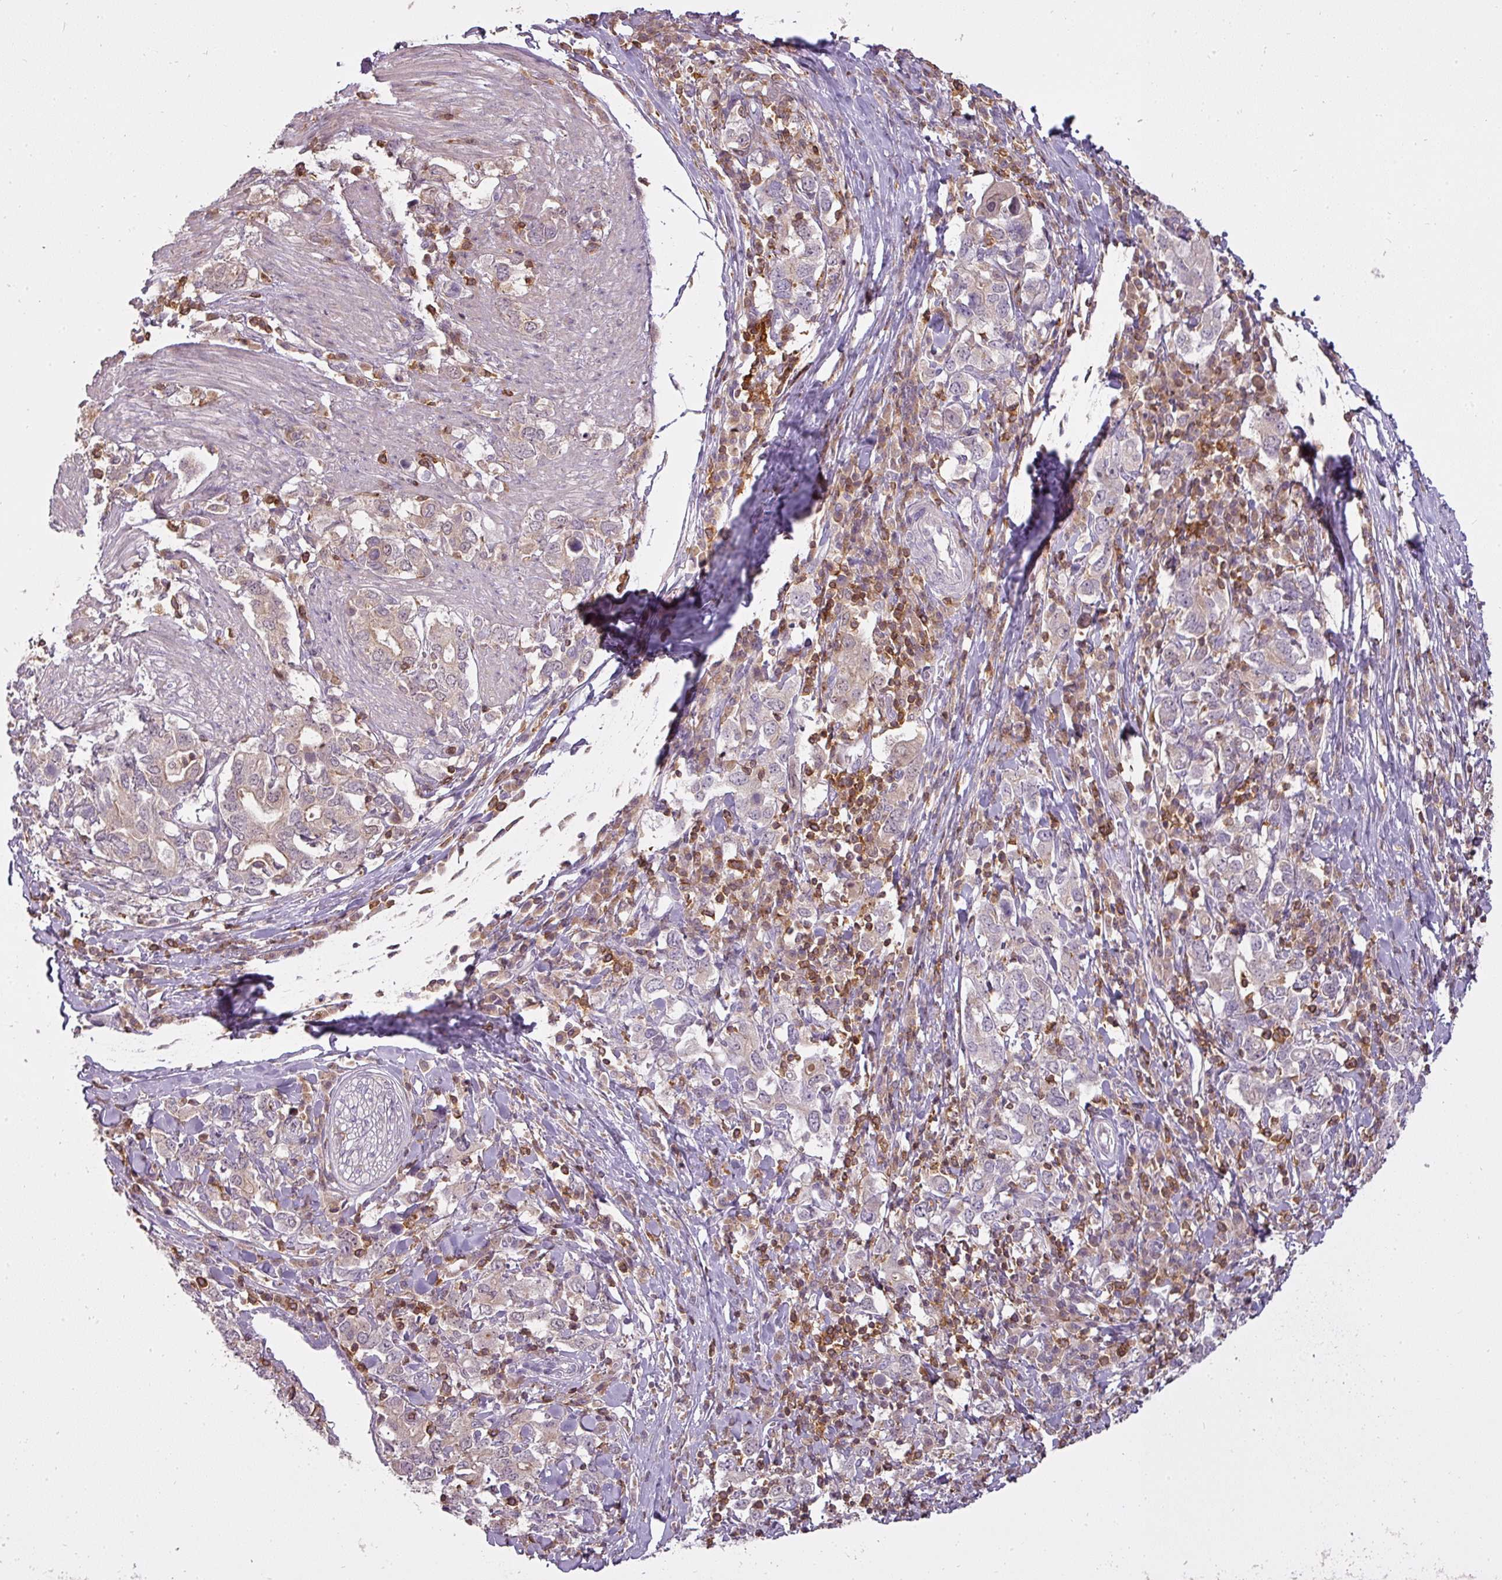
{"staining": {"intensity": "negative", "quantity": "none", "location": "none"}, "tissue": "stomach cancer", "cell_type": "Tumor cells", "image_type": "cancer", "snomed": [{"axis": "morphology", "description": "Adenocarcinoma, NOS"}, {"axis": "topography", "description": "Stomach, upper"}, {"axis": "topography", "description": "Stomach"}], "caption": "Tumor cells show no significant positivity in adenocarcinoma (stomach).", "gene": "STK4", "patient": {"sex": "male", "age": 62}}